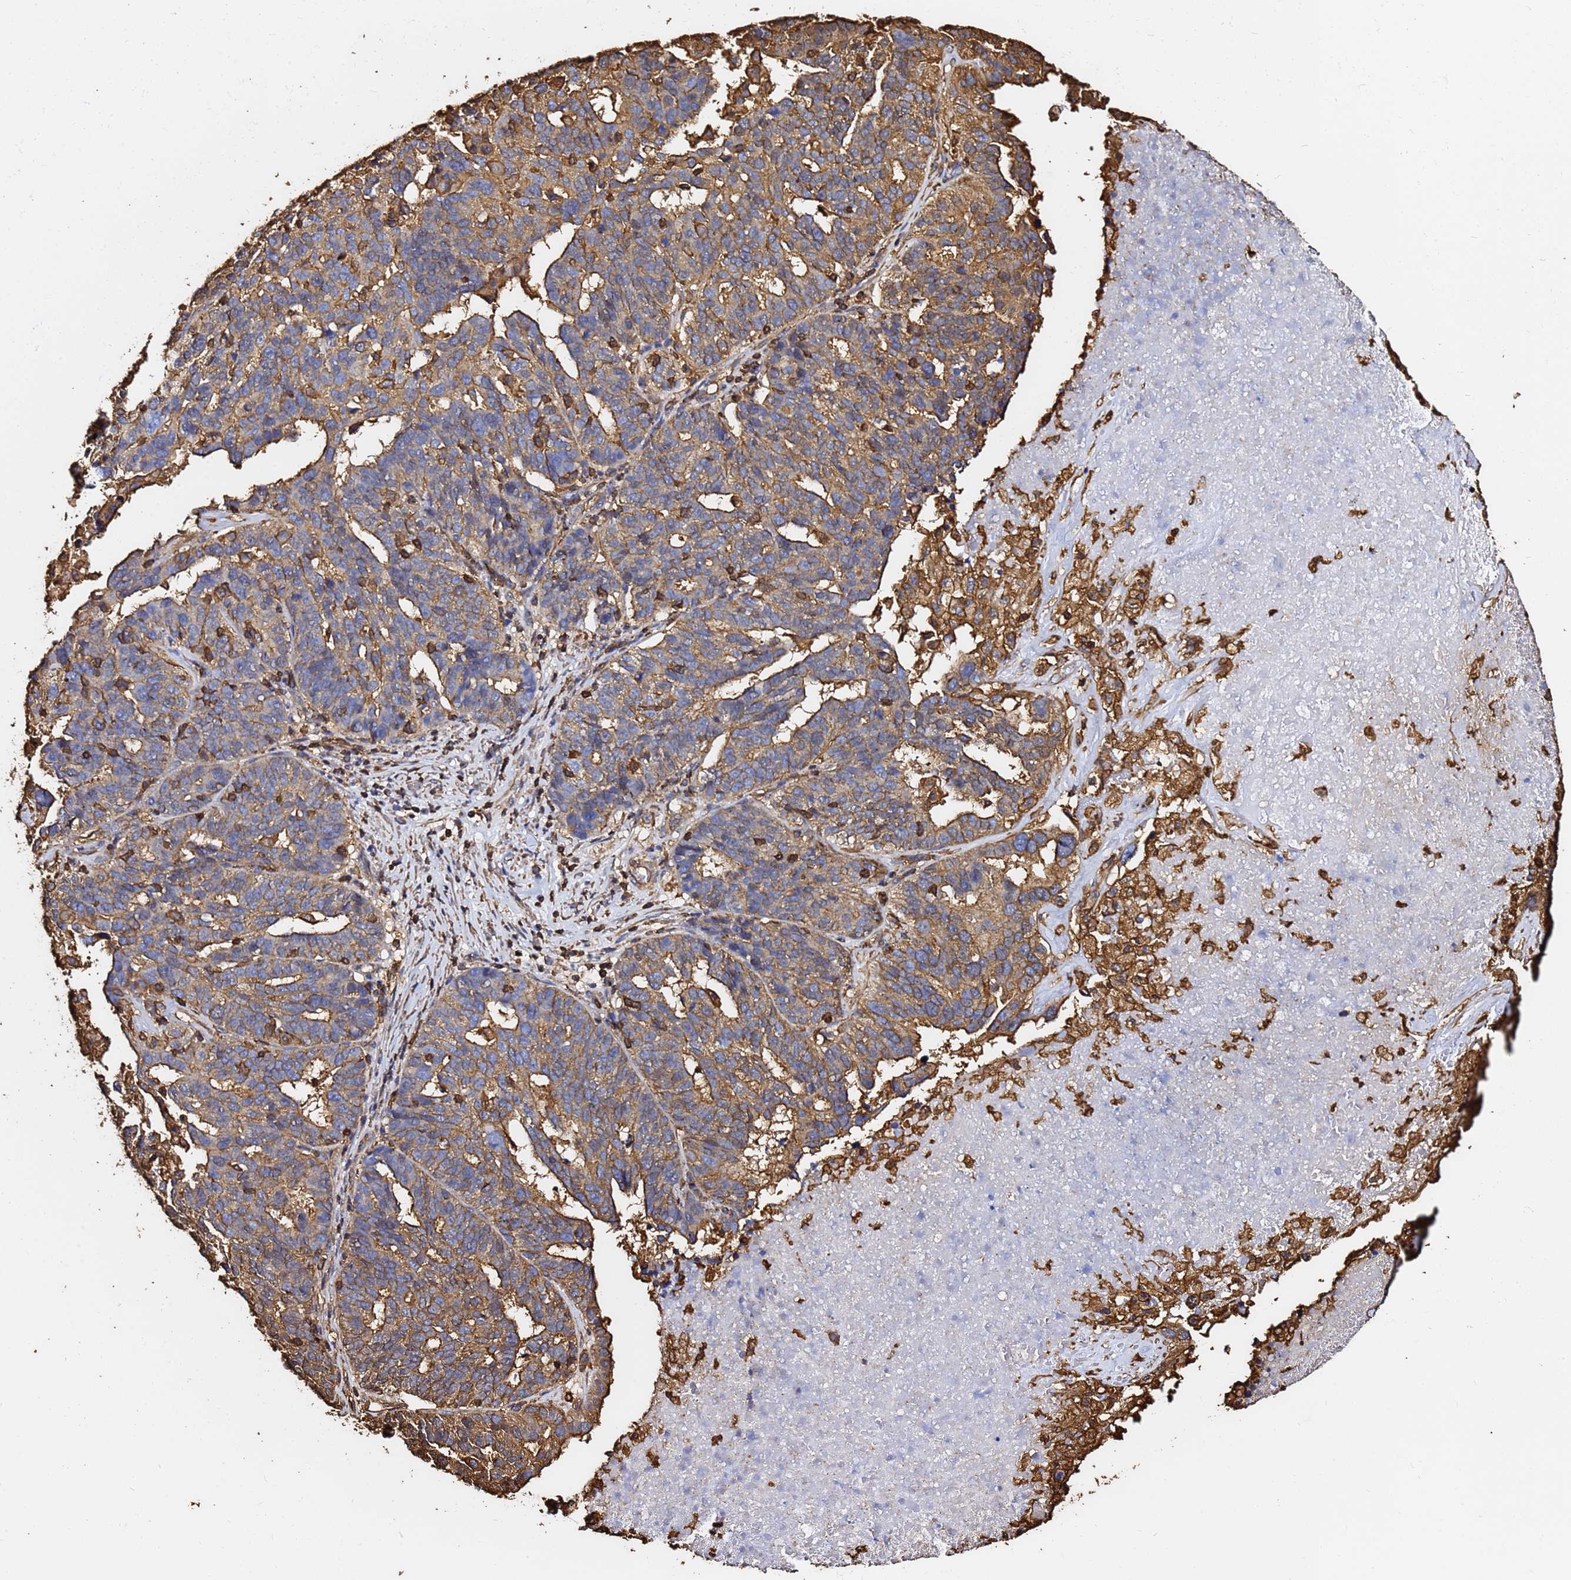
{"staining": {"intensity": "moderate", "quantity": "25%-75%", "location": "cytoplasmic/membranous"}, "tissue": "ovarian cancer", "cell_type": "Tumor cells", "image_type": "cancer", "snomed": [{"axis": "morphology", "description": "Cystadenocarcinoma, serous, NOS"}, {"axis": "topography", "description": "Ovary"}], "caption": "IHC (DAB) staining of ovarian serous cystadenocarcinoma exhibits moderate cytoplasmic/membranous protein expression in about 25%-75% of tumor cells. The staining is performed using DAB brown chromogen to label protein expression. The nuclei are counter-stained blue using hematoxylin.", "gene": "ACTB", "patient": {"sex": "female", "age": 59}}